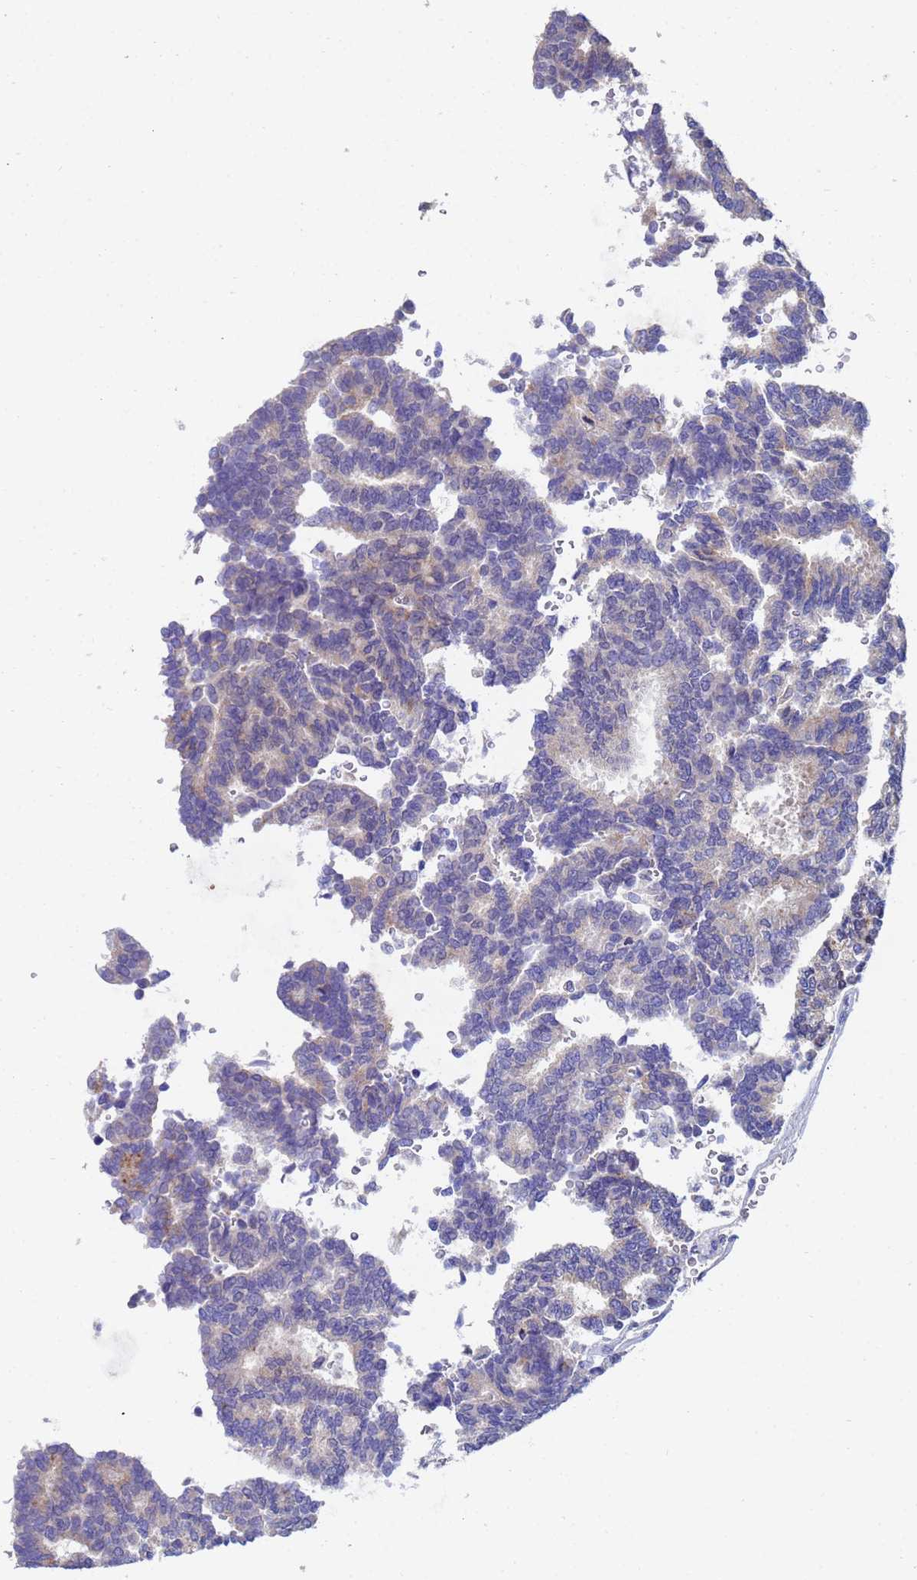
{"staining": {"intensity": "weak", "quantity": "25%-75%", "location": "cytoplasmic/membranous"}, "tissue": "thyroid cancer", "cell_type": "Tumor cells", "image_type": "cancer", "snomed": [{"axis": "morphology", "description": "Papillary adenocarcinoma, NOS"}, {"axis": "topography", "description": "Thyroid gland"}], "caption": "Weak cytoplasmic/membranous protein positivity is identified in approximately 25%-75% of tumor cells in thyroid cancer.", "gene": "TTLL11", "patient": {"sex": "female", "age": 35}}